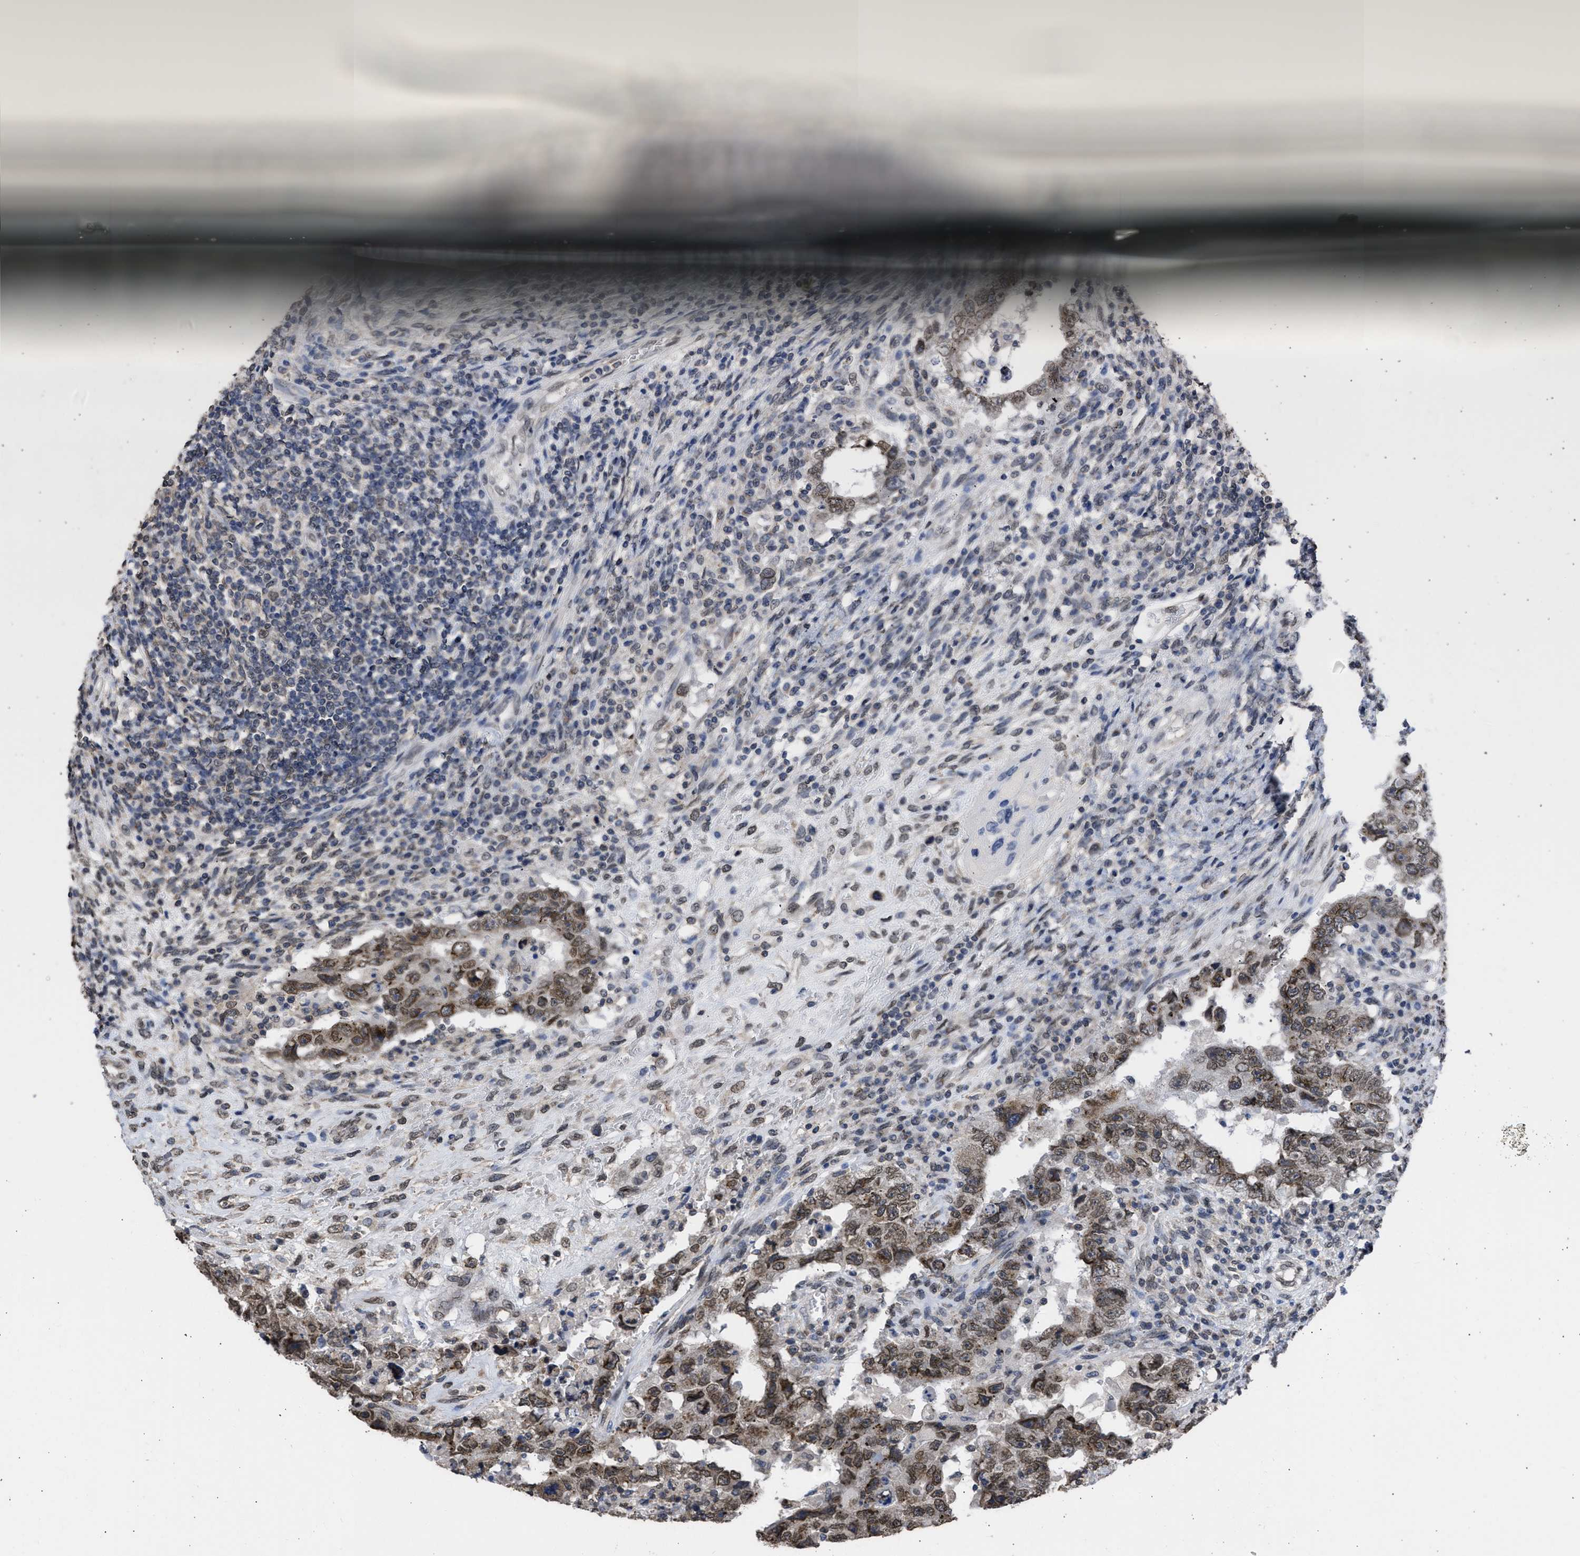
{"staining": {"intensity": "moderate", "quantity": "25%-75%", "location": "cytoplasmic/membranous,nuclear"}, "tissue": "testis cancer", "cell_type": "Tumor cells", "image_type": "cancer", "snomed": [{"axis": "morphology", "description": "Carcinoma, Embryonal, NOS"}, {"axis": "topography", "description": "Testis"}], "caption": "An IHC image of tumor tissue is shown. Protein staining in brown highlights moderate cytoplasmic/membranous and nuclear positivity in testis embryonal carcinoma within tumor cells. Using DAB (3,3'-diaminobenzidine) (brown) and hematoxylin (blue) stains, captured at high magnification using brightfield microscopy.", "gene": "NUP35", "patient": {"sex": "male", "age": 26}}